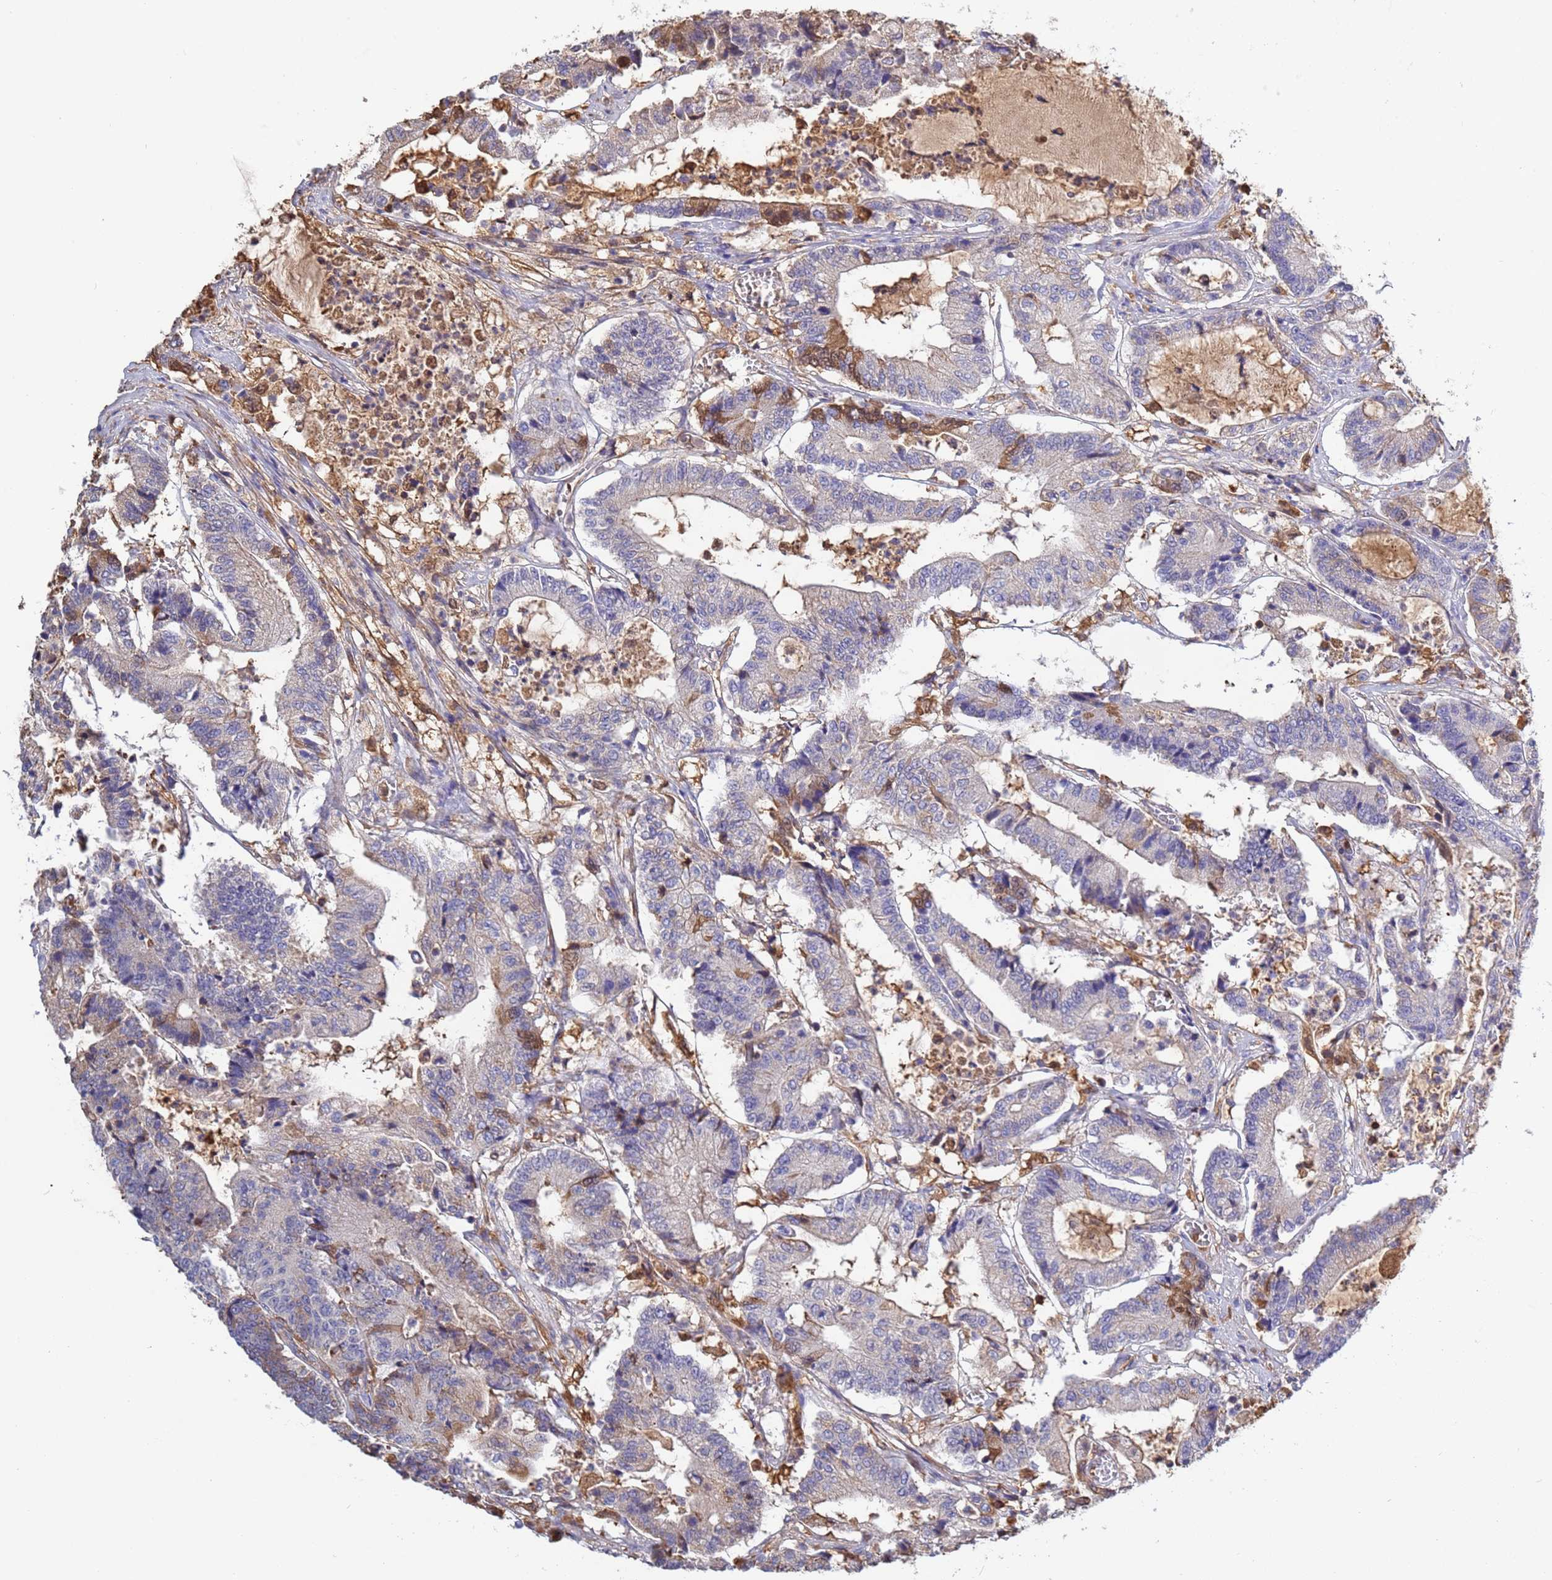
{"staining": {"intensity": "moderate", "quantity": "<25%", "location": "cytoplasmic/membranous"}, "tissue": "colorectal cancer", "cell_type": "Tumor cells", "image_type": "cancer", "snomed": [{"axis": "morphology", "description": "Adenocarcinoma, NOS"}, {"axis": "topography", "description": "Colon"}], "caption": "This is an image of immunohistochemistry staining of adenocarcinoma (colorectal), which shows moderate expression in the cytoplasmic/membranous of tumor cells.", "gene": "GLUD1", "patient": {"sex": "female", "age": 84}}